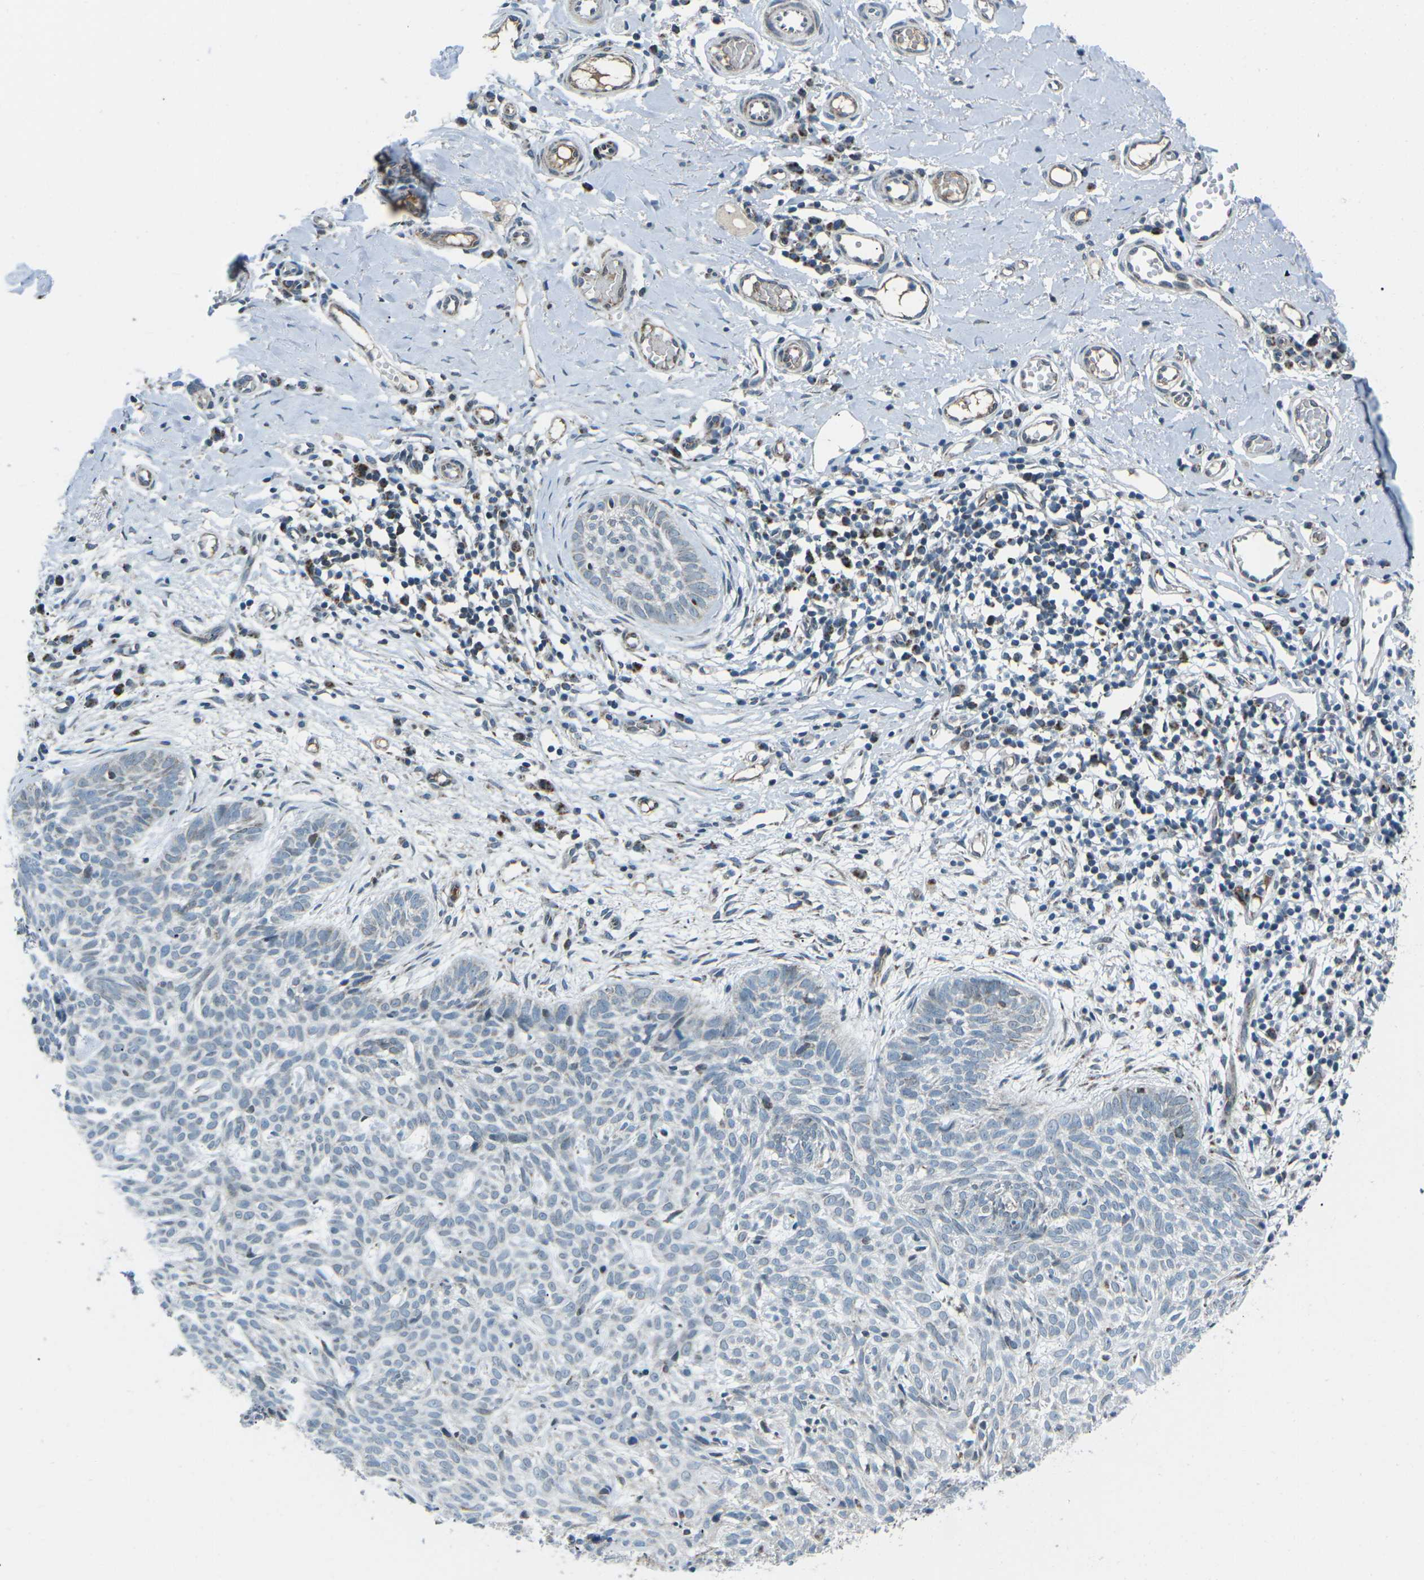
{"staining": {"intensity": "negative", "quantity": "none", "location": "none"}, "tissue": "skin cancer", "cell_type": "Tumor cells", "image_type": "cancer", "snomed": [{"axis": "morphology", "description": "Basal cell carcinoma"}, {"axis": "topography", "description": "Skin"}], "caption": "Immunohistochemistry (IHC) histopathology image of neoplastic tissue: skin cancer (basal cell carcinoma) stained with DAB reveals no significant protein expression in tumor cells.", "gene": "RFESD", "patient": {"sex": "female", "age": 59}}